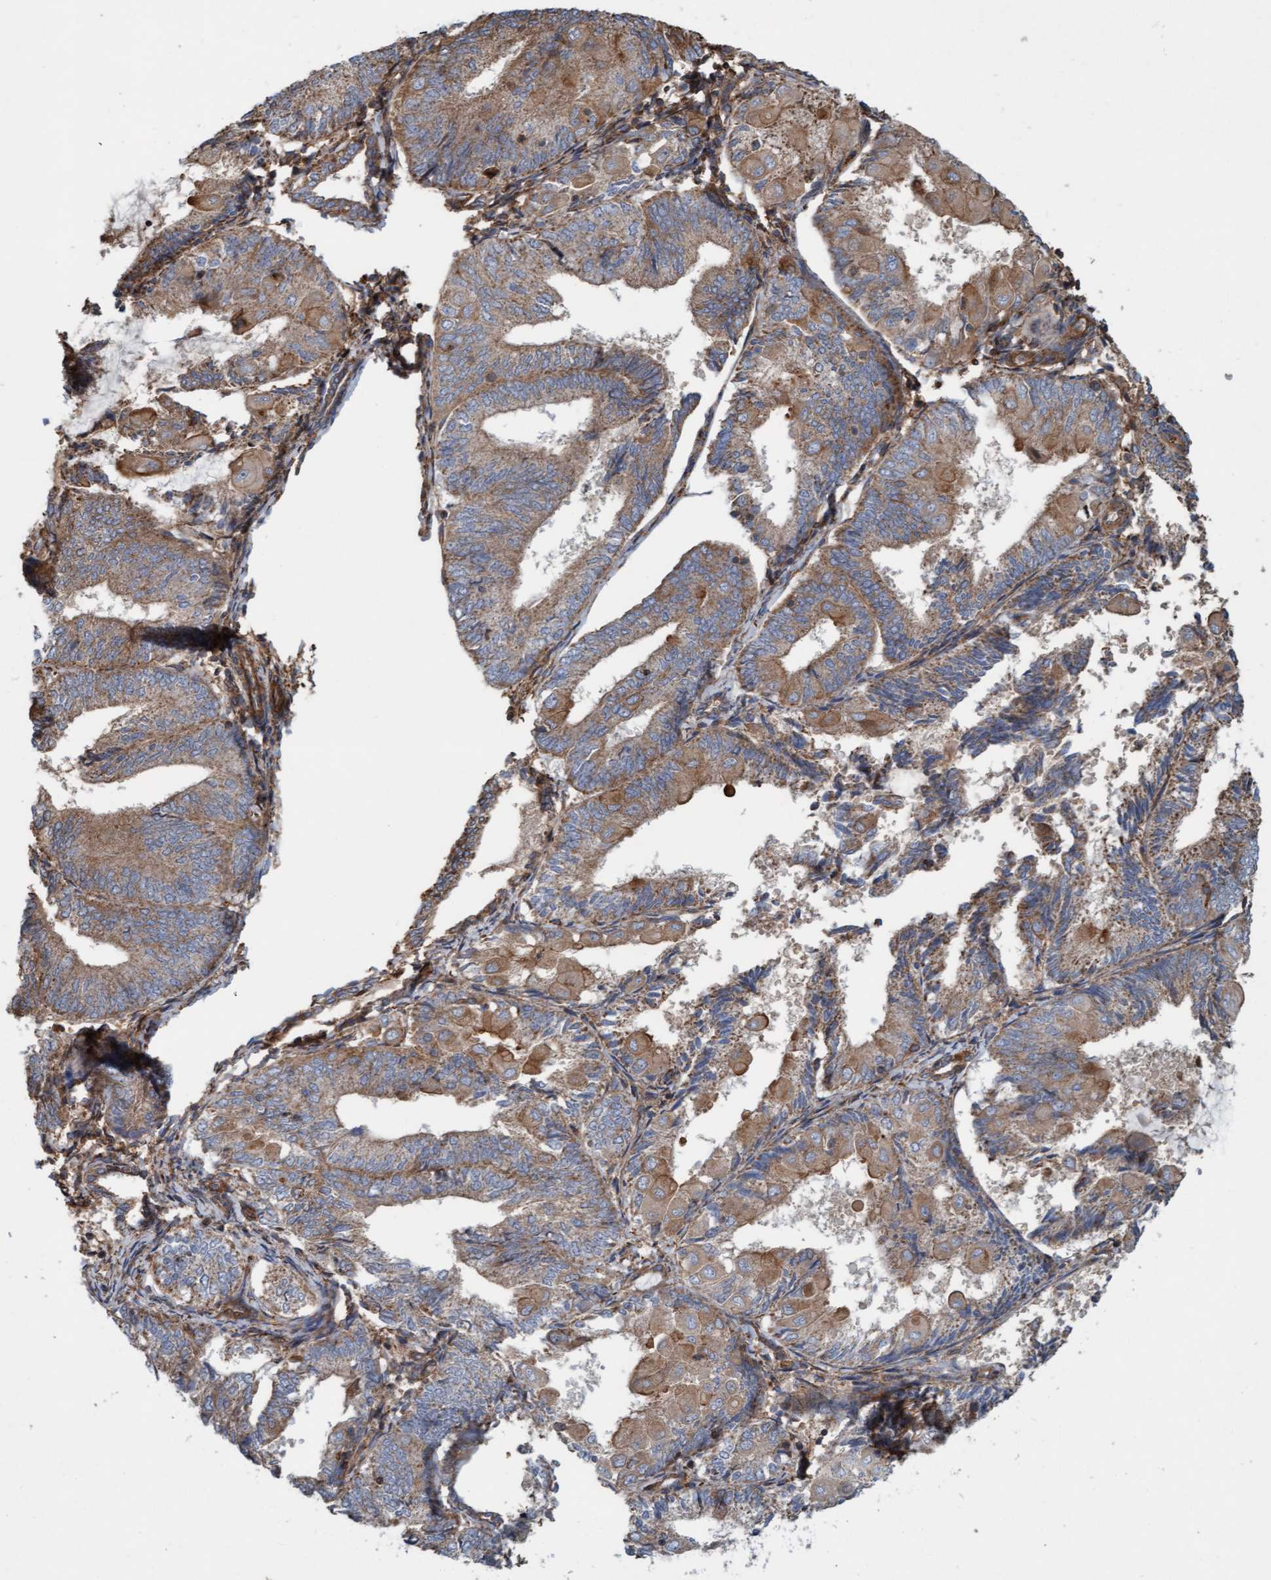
{"staining": {"intensity": "moderate", "quantity": ">75%", "location": "cytoplasmic/membranous"}, "tissue": "endometrial cancer", "cell_type": "Tumor cells", "image_type": "cancer", "snomed": [{"axis": "morphology", "description": "Adenocarcinoma, NOS"}, {"axis": "topography", "description": "Endometrium"}], "caption": "Protein staining of endometrial cancer (adenocarcinoma) tissue reveals moderate cytoplasmic/membranous staining in about >75% of tumor cells. Using DAB (brown) and hematoxylin (blue) stains, captured at high magnification using brightfield microscopy.", "gene": "ERAL1", "patient": {"sex": "female", "age": 81}}